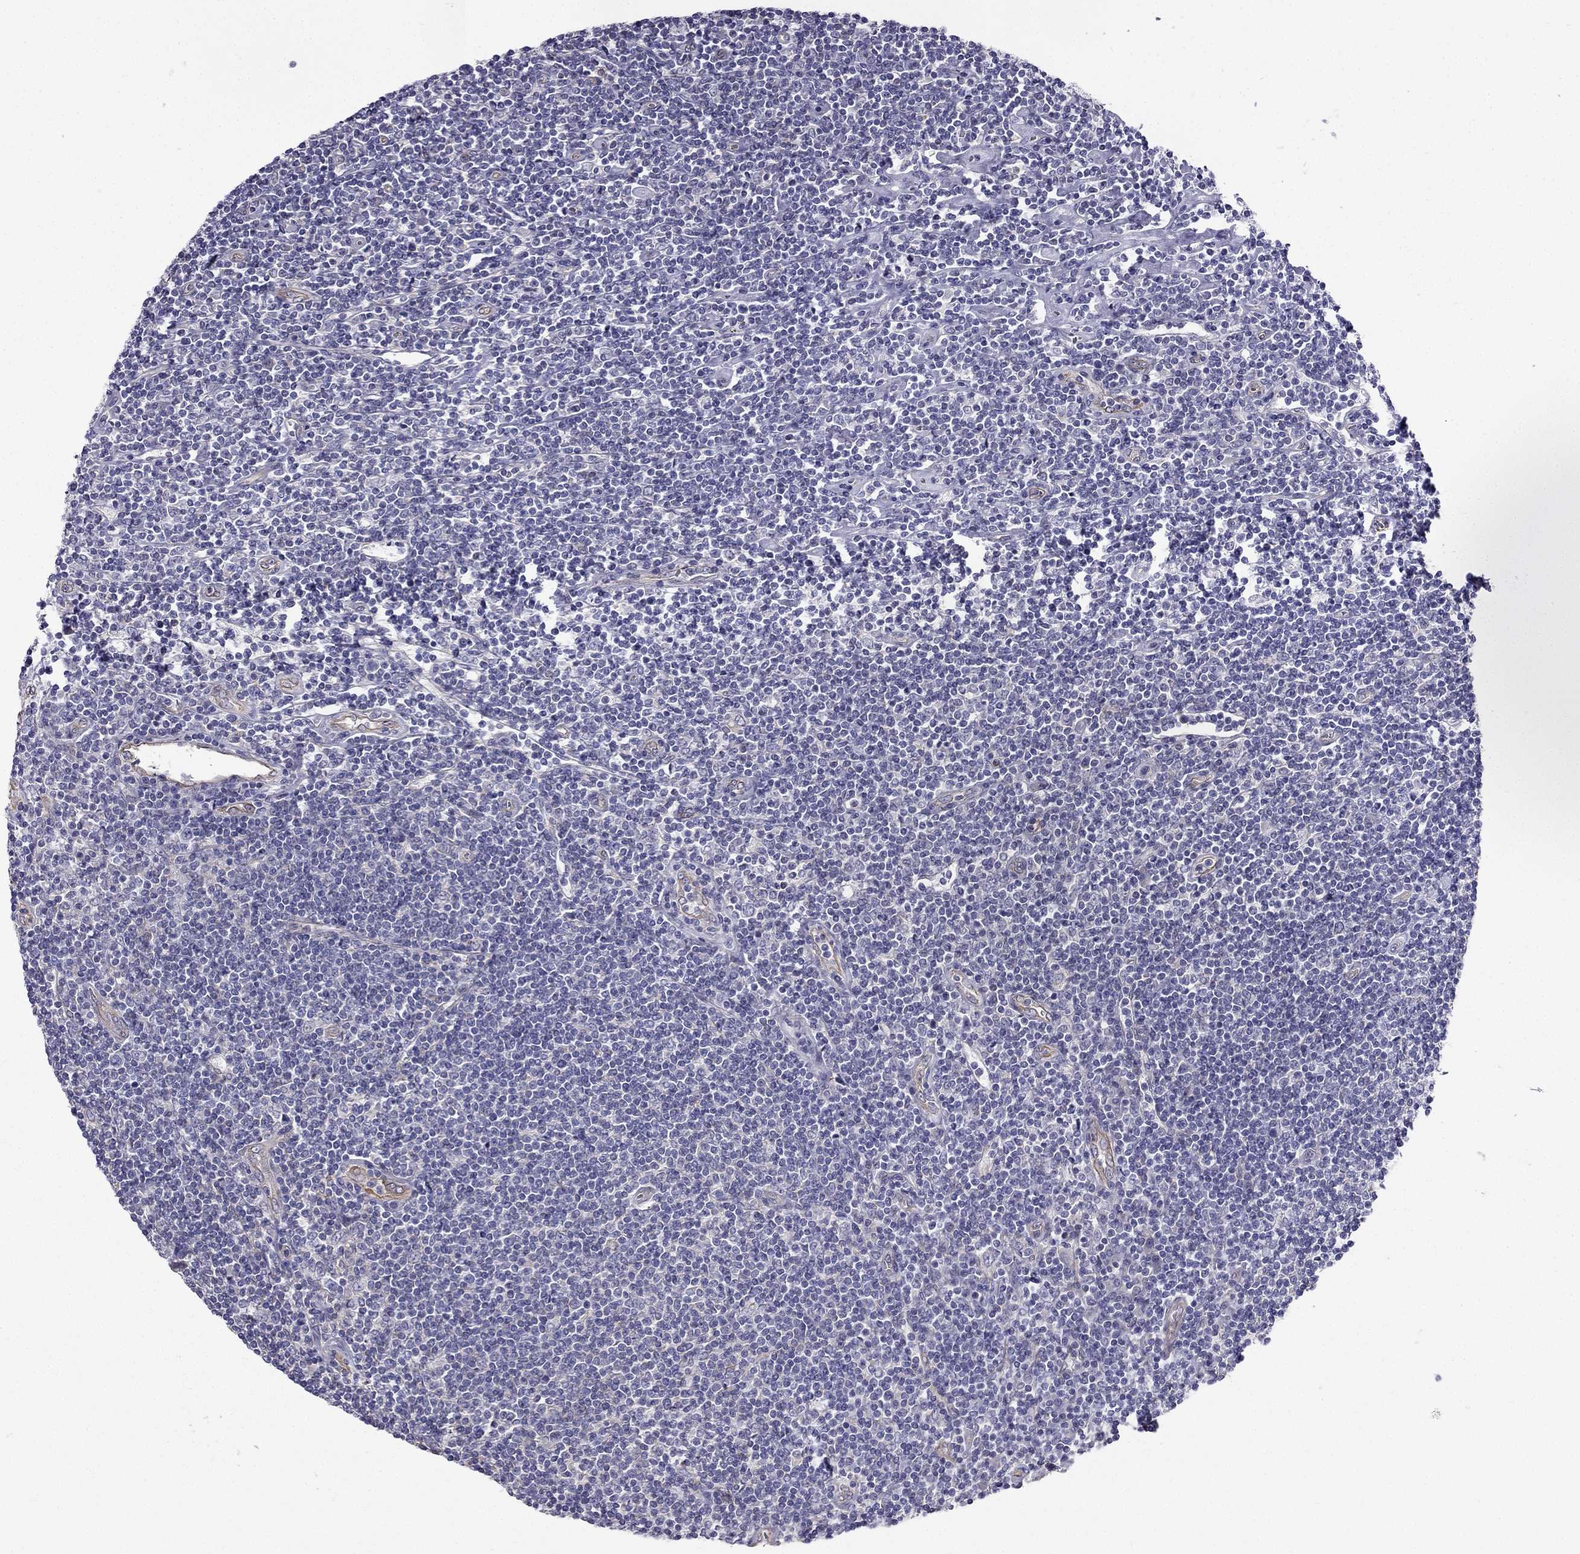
{"staining": {"intensity": "negative", "quantity": "none", "location": "none"}, "tissue": "lymphoma", "cell_type": "Tumor cells", "image_type": "cancer", "snomed": [{"axis": "morphology", "description": "Hodgkin's disease, NOS"}, {"axis": "topography", "description": "Lymph node"}], "caption": "Histopathology image shows no protein expression in tumor cells of lymphoma tissue.", "gene": "ENOX1", "patient": {"sex": "male", "age": 40}}